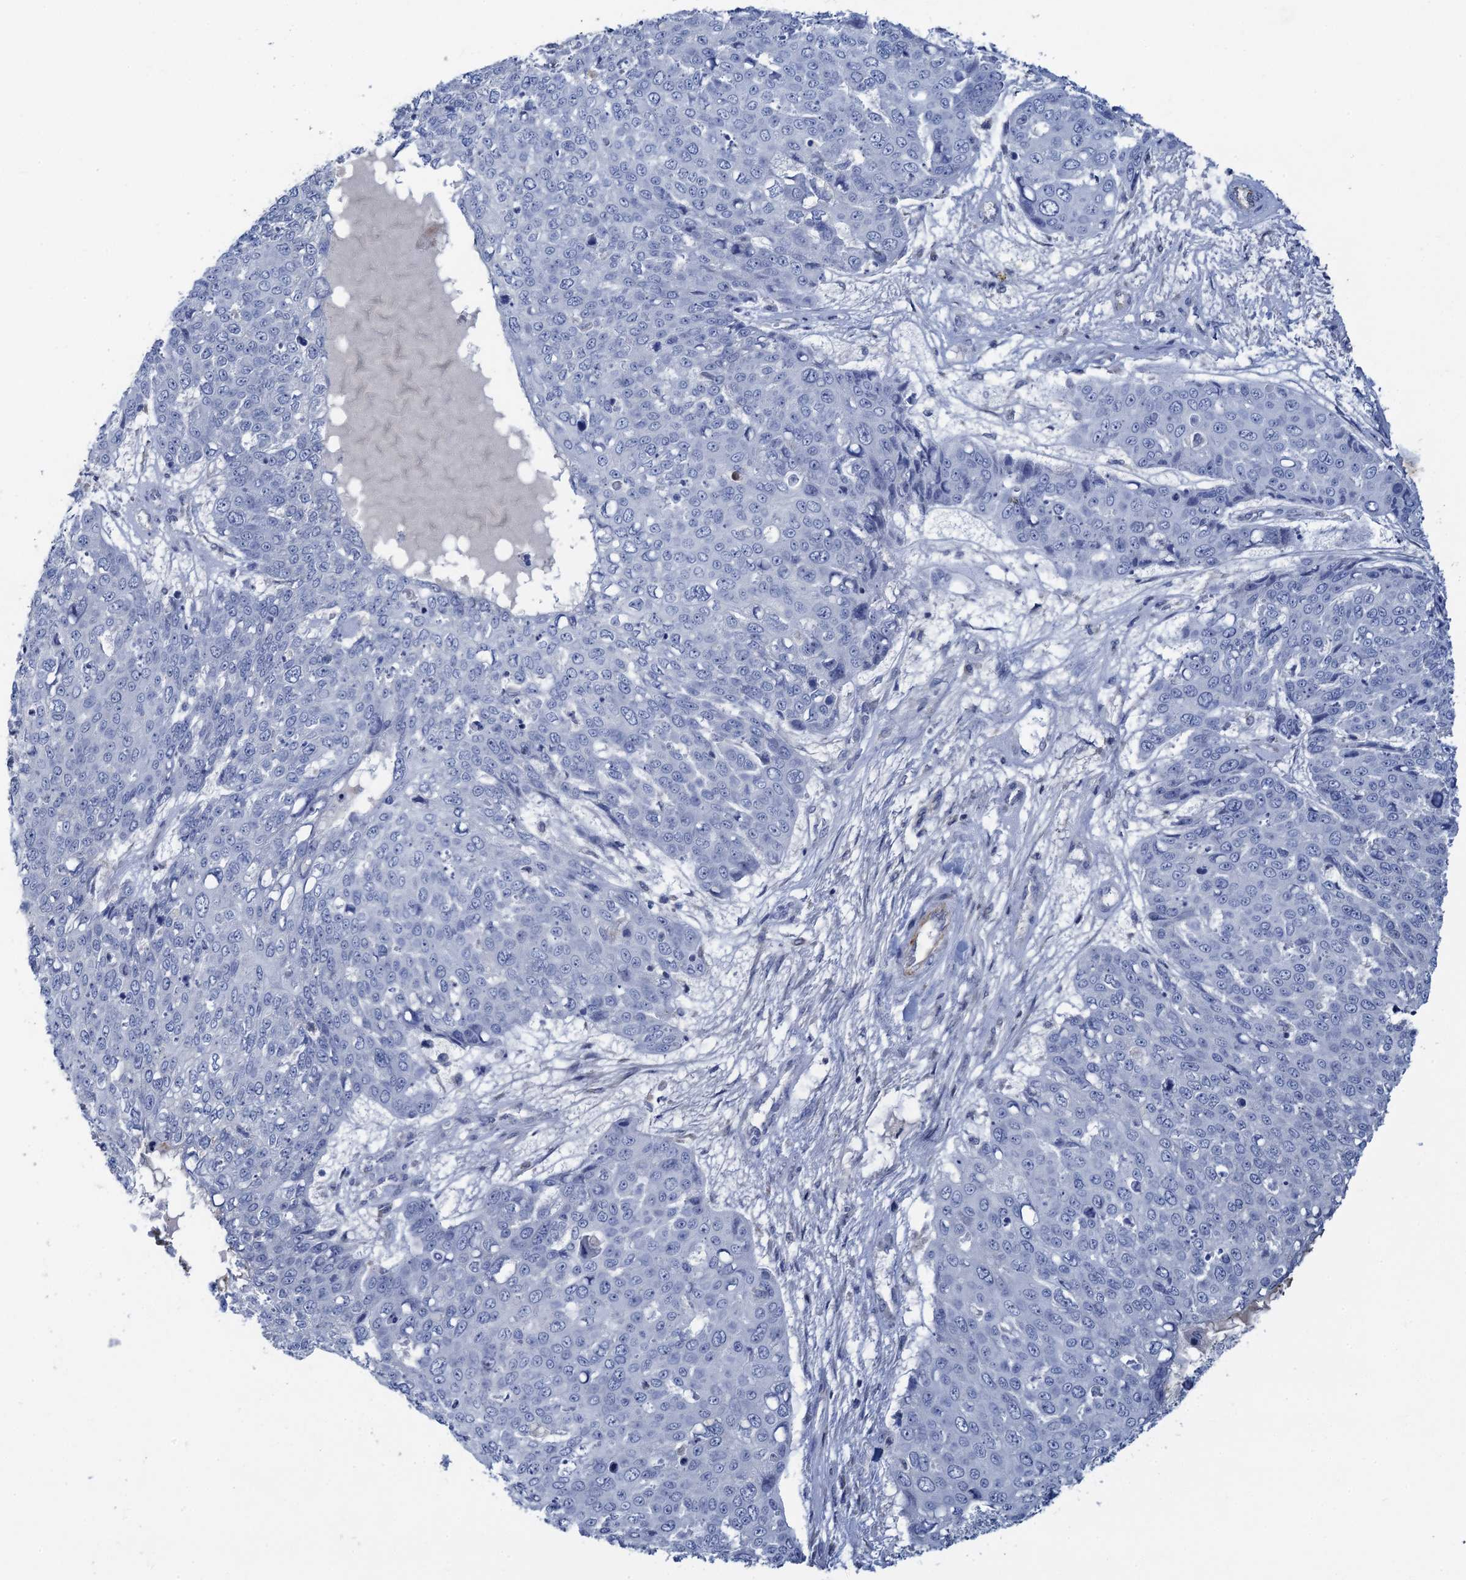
{"staining": {"intensity": "negative", "quantity": "none", "location": "none"}, "tissue": "skin cancer", "cell_type": "Tumor cells", "image_type": "cancer", "snomed": [{"axis": "morphology", "description": "Squamous cell carcinoma, NOS"}, {"axis": "topography", "description": "Skin"}], "caption": "Skin squamous cell carcinoma was stained to show a protein in brown. There is no significant positivity in tumor cells.", "gene": "PLLP", "patient": {"sex": "male", "age": 71}}